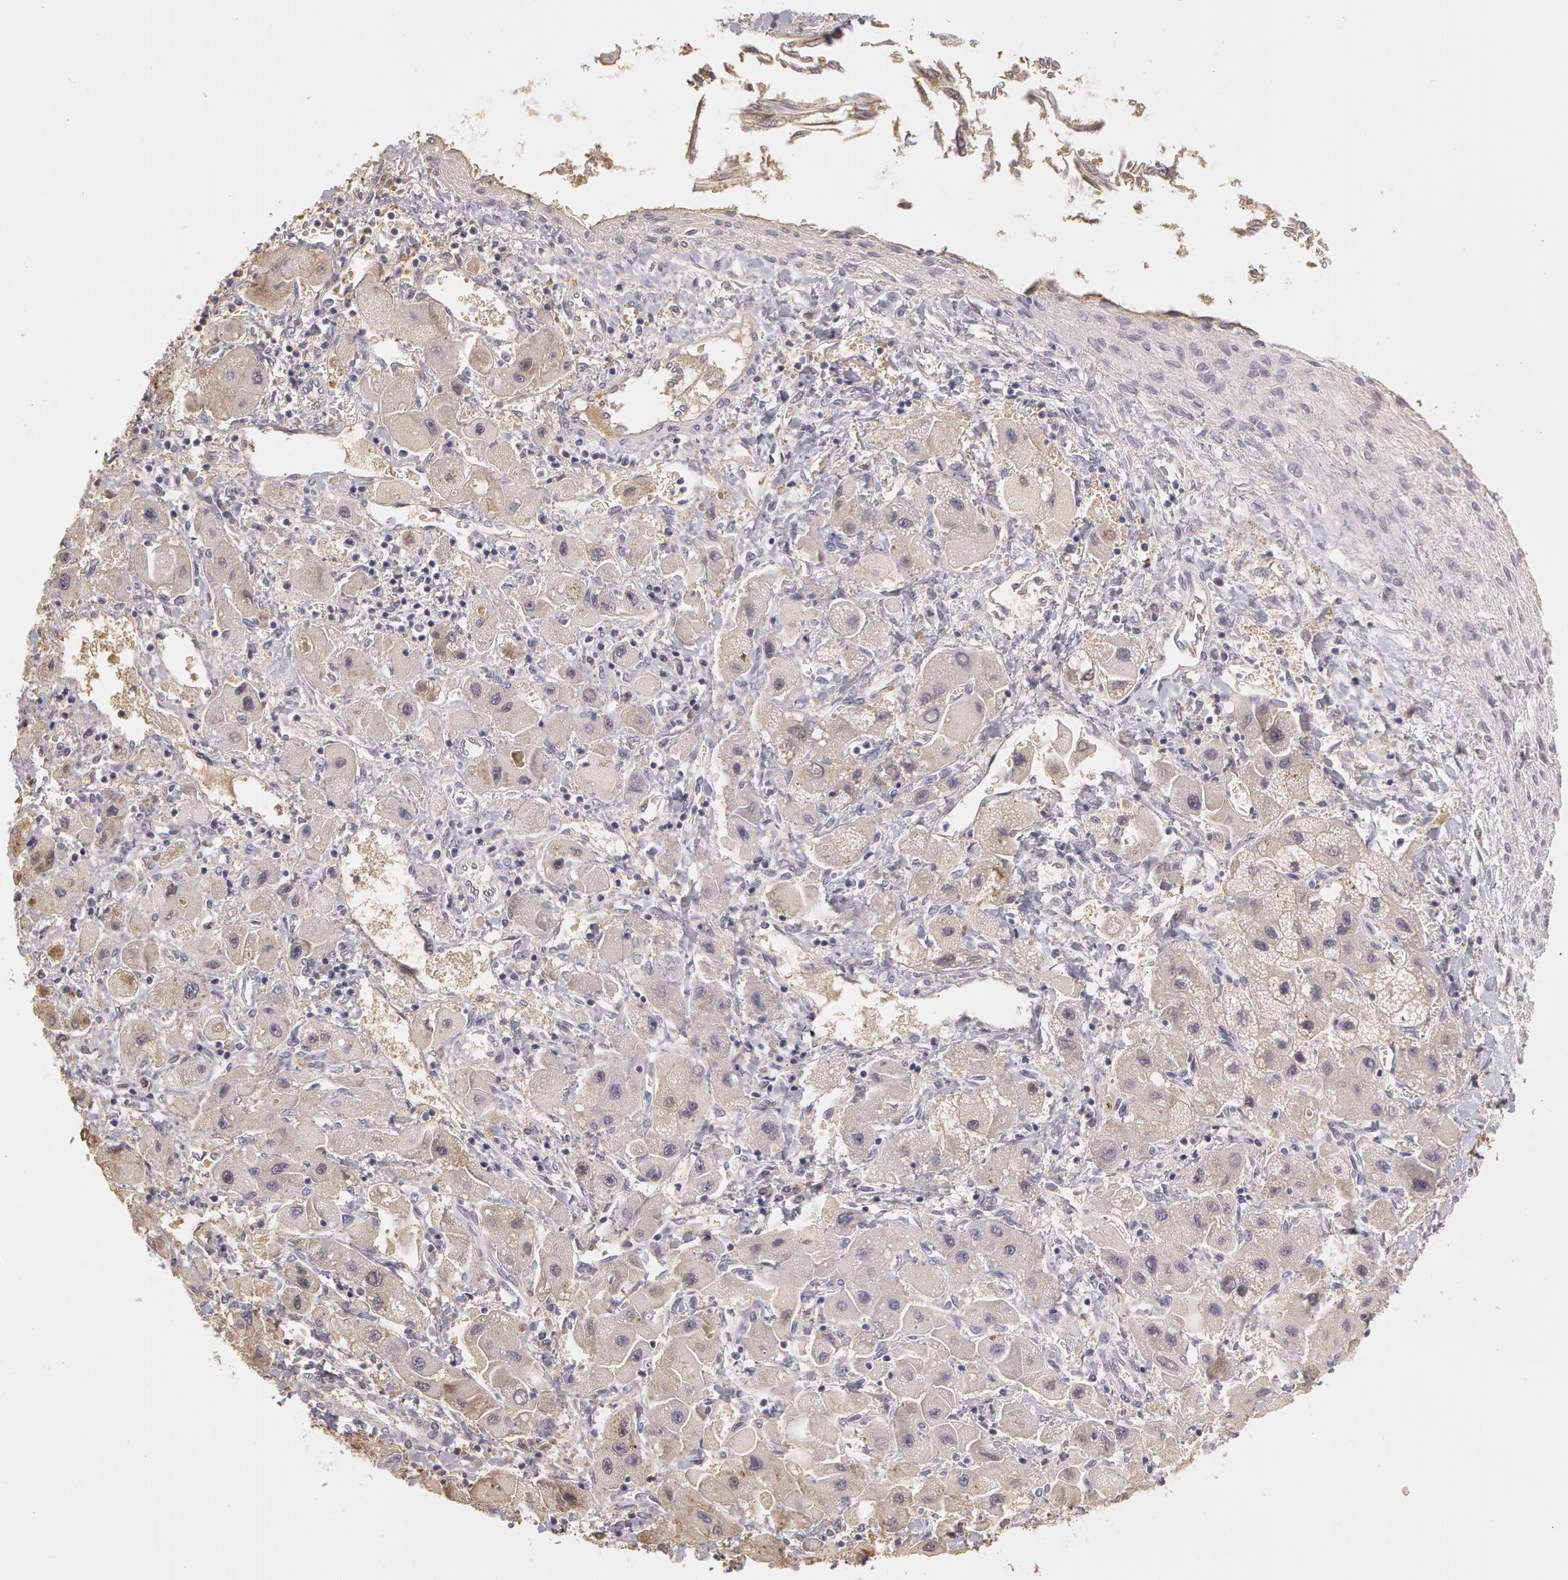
{"staining": {"intensity": "negative", "quantity": "none", "location": "none"}, "tissue": "liver cancer", "cell_type": "Tumor cells", "image_type": "cancer", "snomed": [{"axis": "morphology", "description": "Carcinoma, Hepatocellular, NOS"}, {"axis": "topography", "description": "Liver"}], "caption": "This is a micrograph of immunohistochemistry staining of hepatocellular carcinoma (liver), which shows no positivity in tumor cells. The staining is performed using DAB brown chromogen with nuclei counter-stained in using hematoxylin.", "gene": "C1R", "patient": {"sex": "male", "age": 24}}